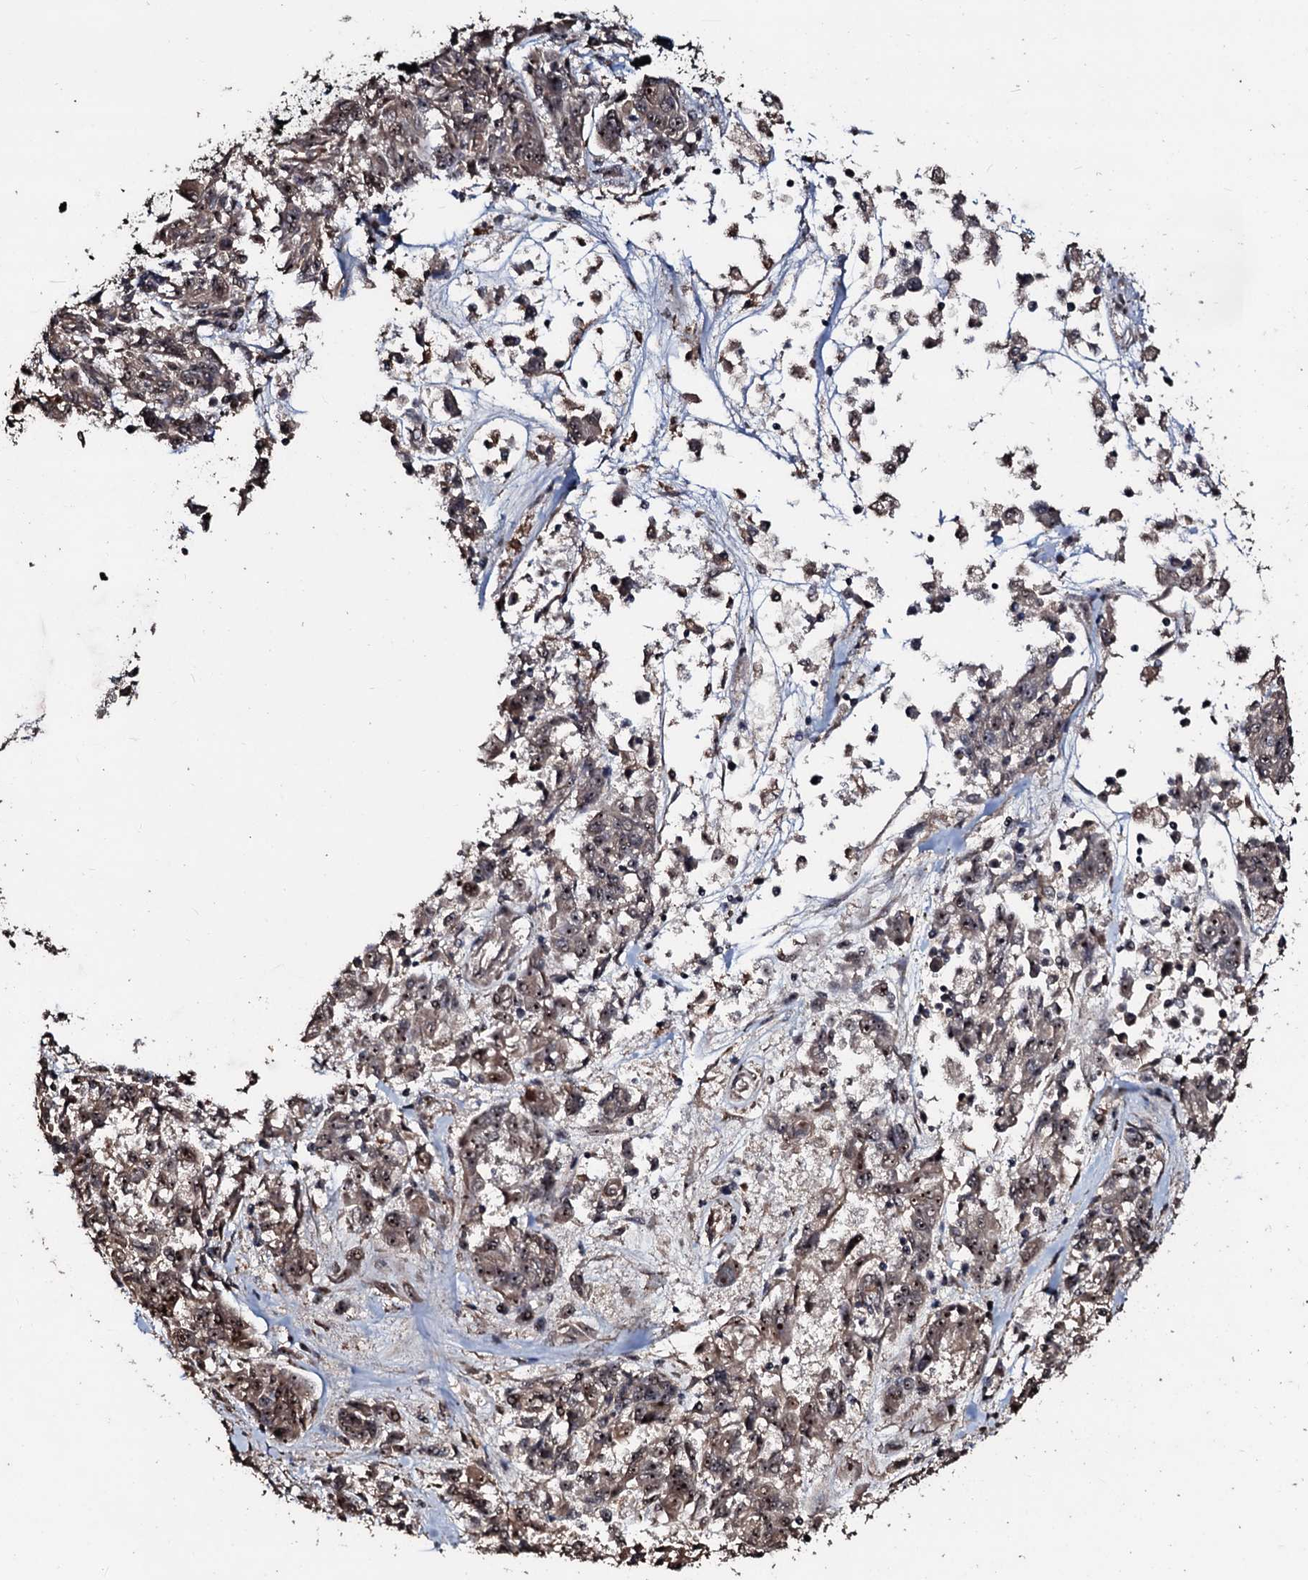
{"staining": {"intensity": "moderate", "quantity": ">75%", "location": "nuclear"}, "tissue": "melanoma", "cell_type": "Tumor cells", "image_type": "cancer", "snomed": [{"axis": "morphology", "description": "Malignant melanoma, NOS"}, {"axis": "topography", "description": "Skin"}], "caption": "This photomicrograph reveals immunohistochemistry staining of human melanoma, with medium moderate nuclear positivity in about >75% of tumor cells.", "gene": "SUPT7L", "patient": {"sex": "male", "age": 53}}